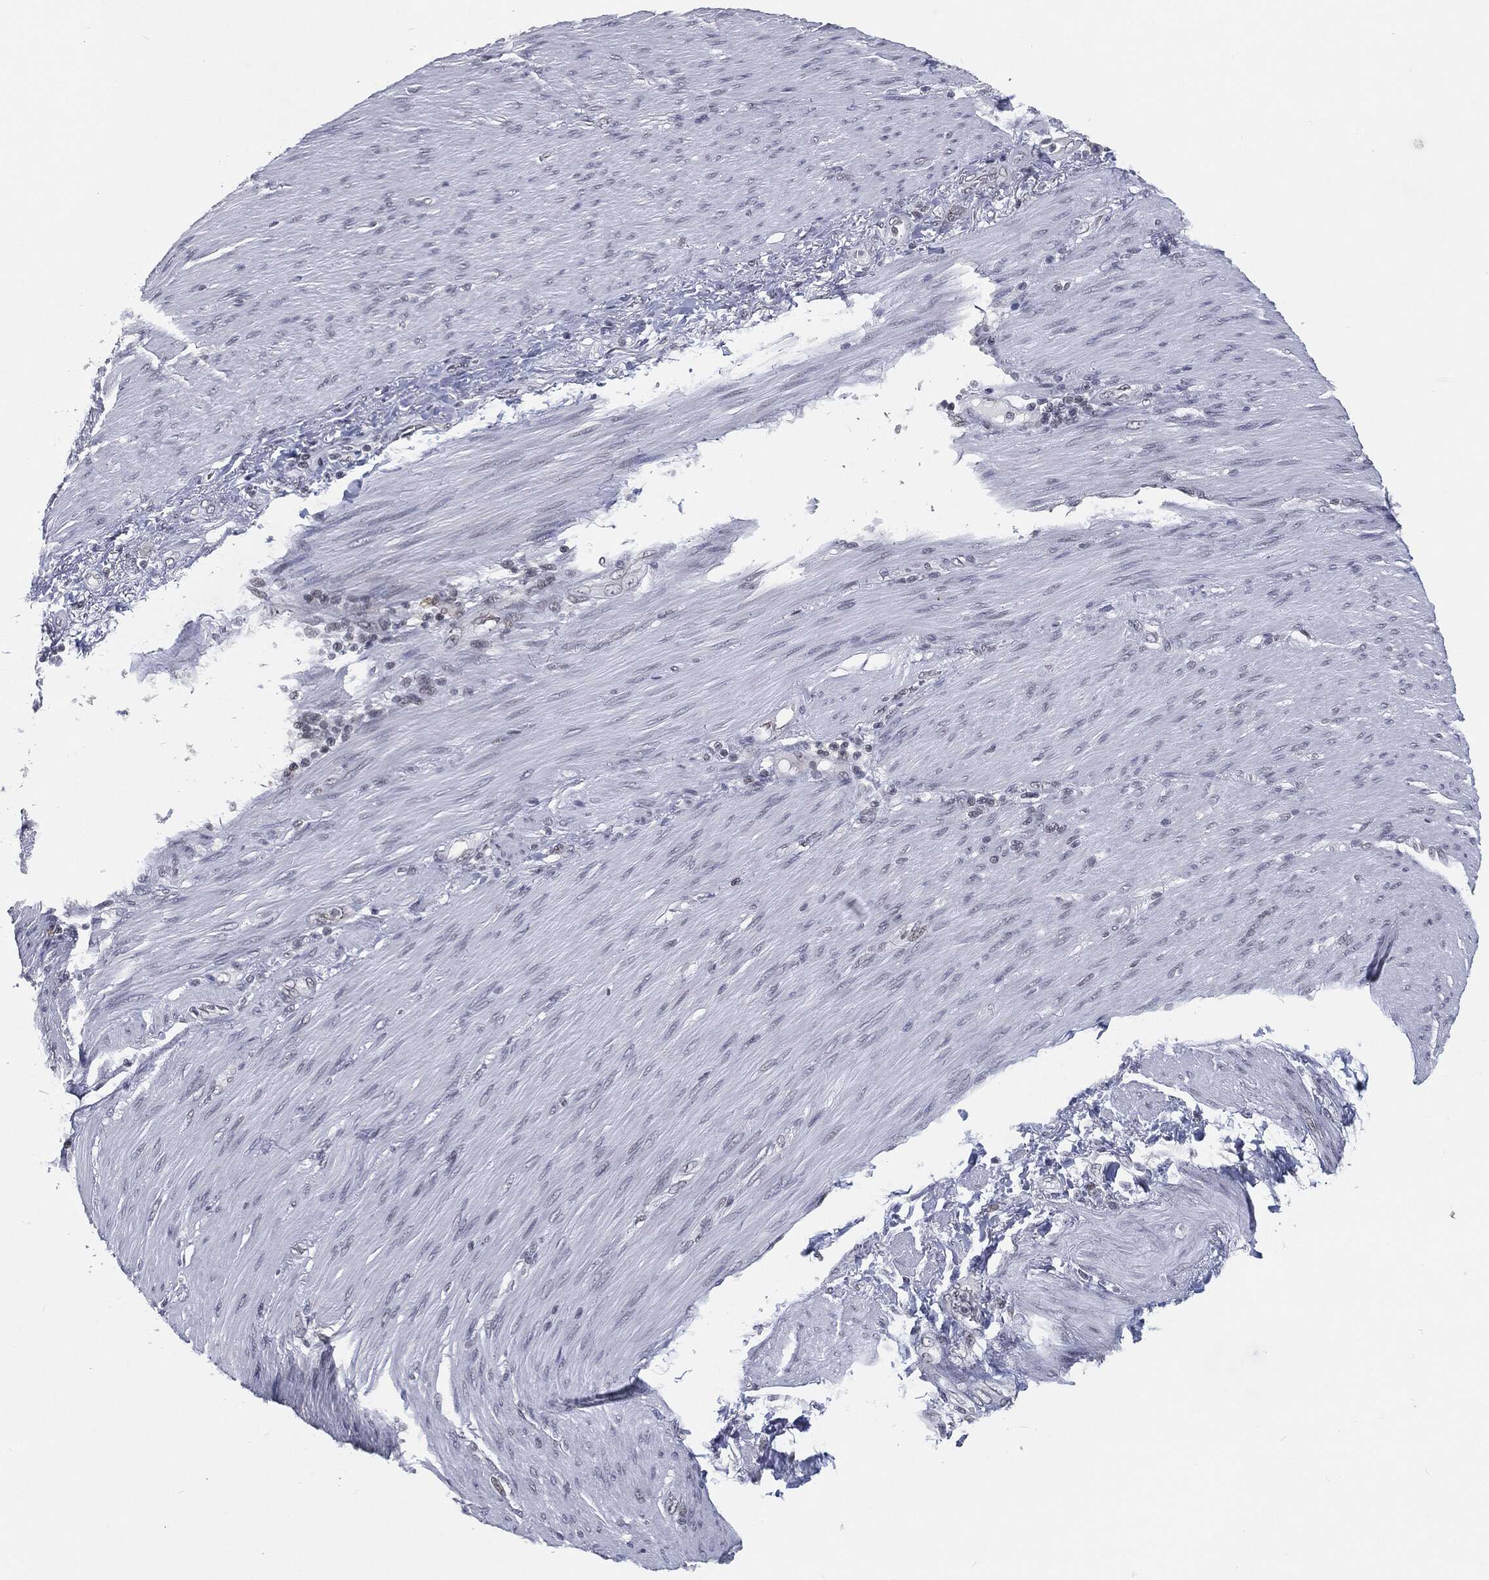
{"staining": {"intensity": "negative", "quantity": "none", "location": "none"}, "tissue": "stomach cancer", "cell_type": "Tumor cells", "image_type": "cancer", "snomed": [{"axis": "morphology", "description": "Normal tissue, NOS"}, {"axis": "morphology", "description": "Adenocarcinoma, NOS"}, {"axis": "topography", "description": "Stomach"}], "caption": "Stomach adenocarcinoma was stained to show a protein in brown. There is no significant expression in tumor cells. (Immunohistochemistry (ihc), brightfield microscopy, high magnification).", "gene": "ANXA1", "patient": {"sex": "female", "age": 79}}